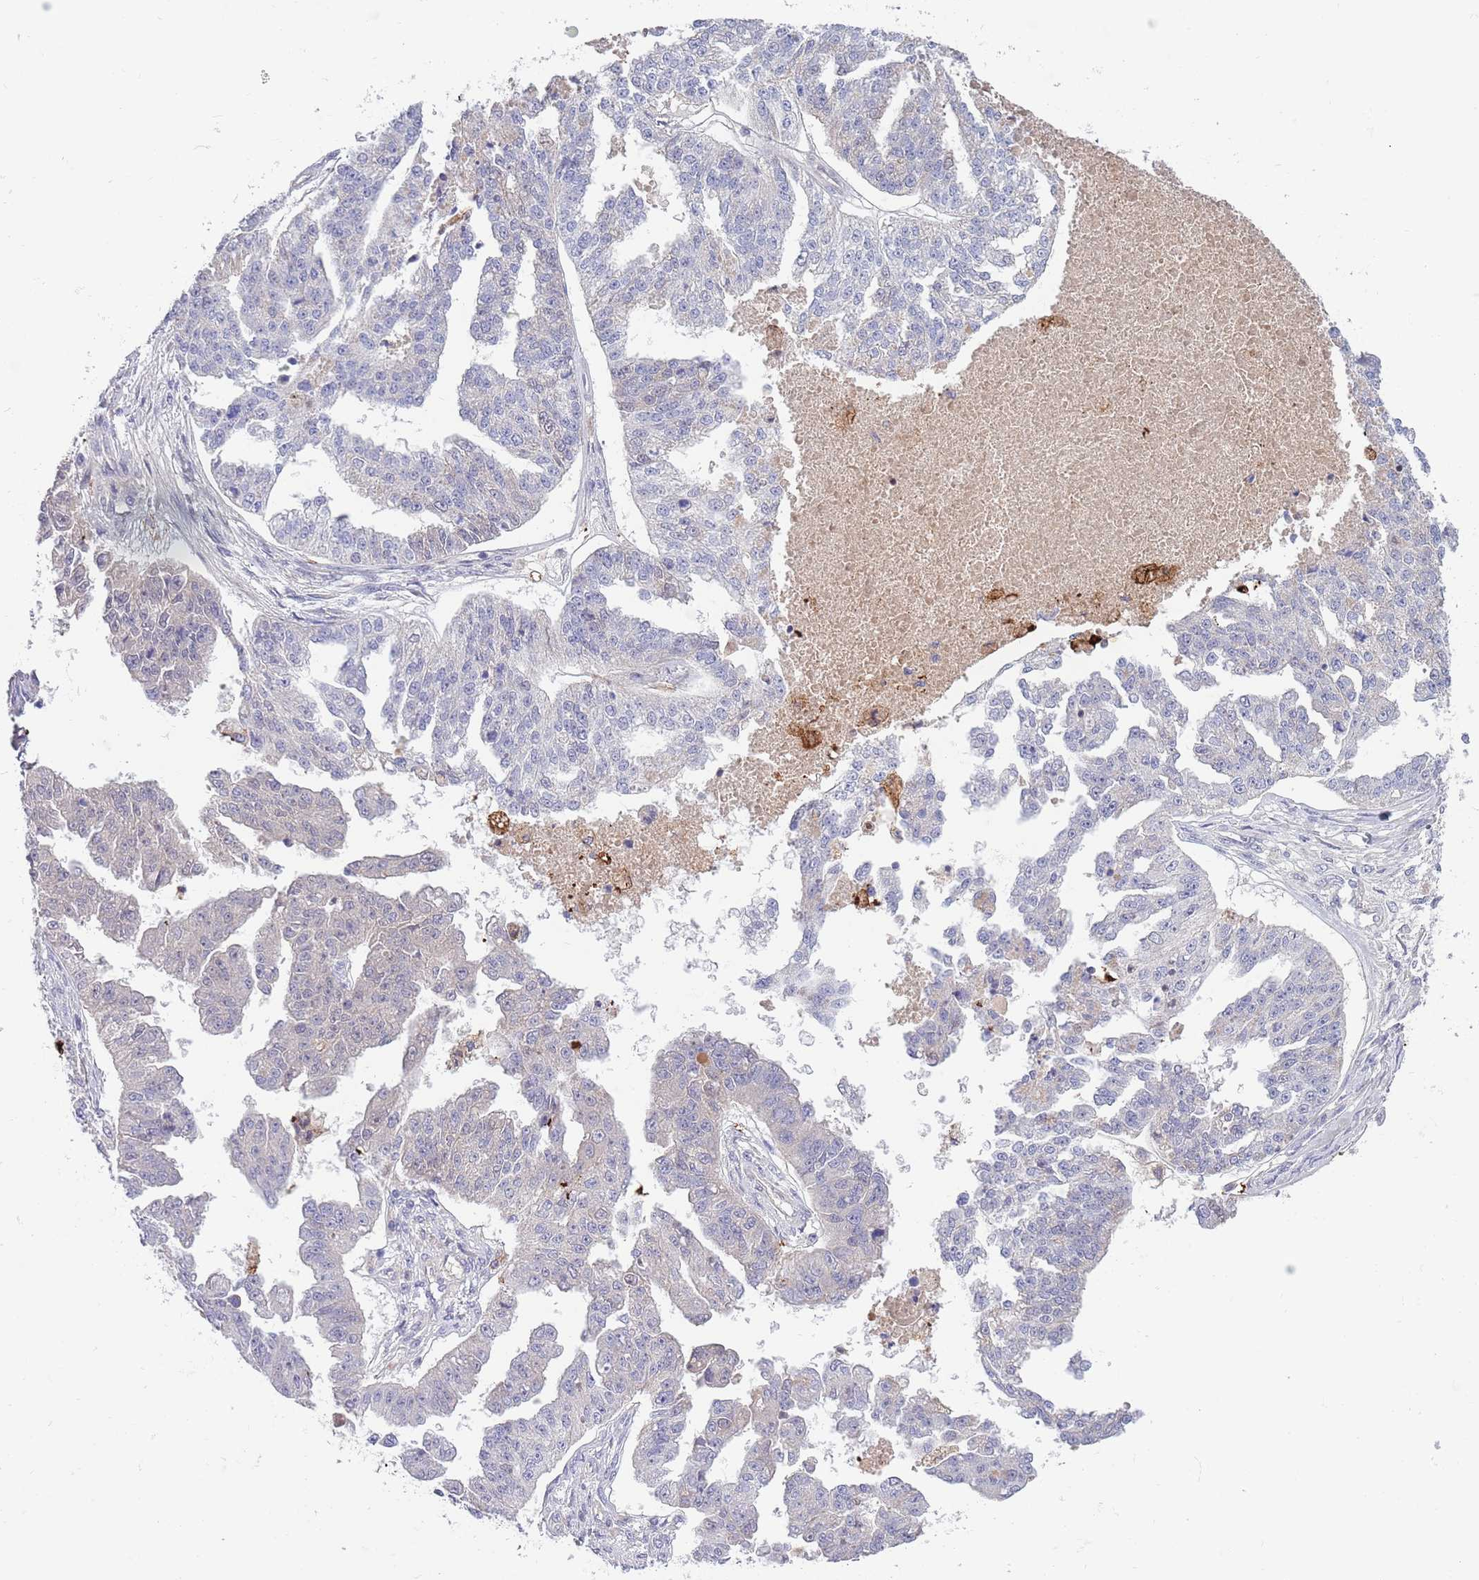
{"staining": {"intensity": "negative", "quantity": "none", "location": "none"}, "tissue": "ovarian cancer", "cell_type": "Tumor cells", "image_type": "cancer", "snomed": [{"axis": "morphology", "description": "Cystadenocarcinoma, serous, NOS"}, {"axis": "topography", "description": "Ovary"}], "caption": "This micrograph is of ovarian cancer (serous cystadenocarcinoma) stained with immunohistochemistry (IHC) to label a protein in brown with the nuclei are counter-stained blue. There is no expression in tumor cells.", "gene": "NLRP6", "patient": {"sex": "female", "age": 58}}